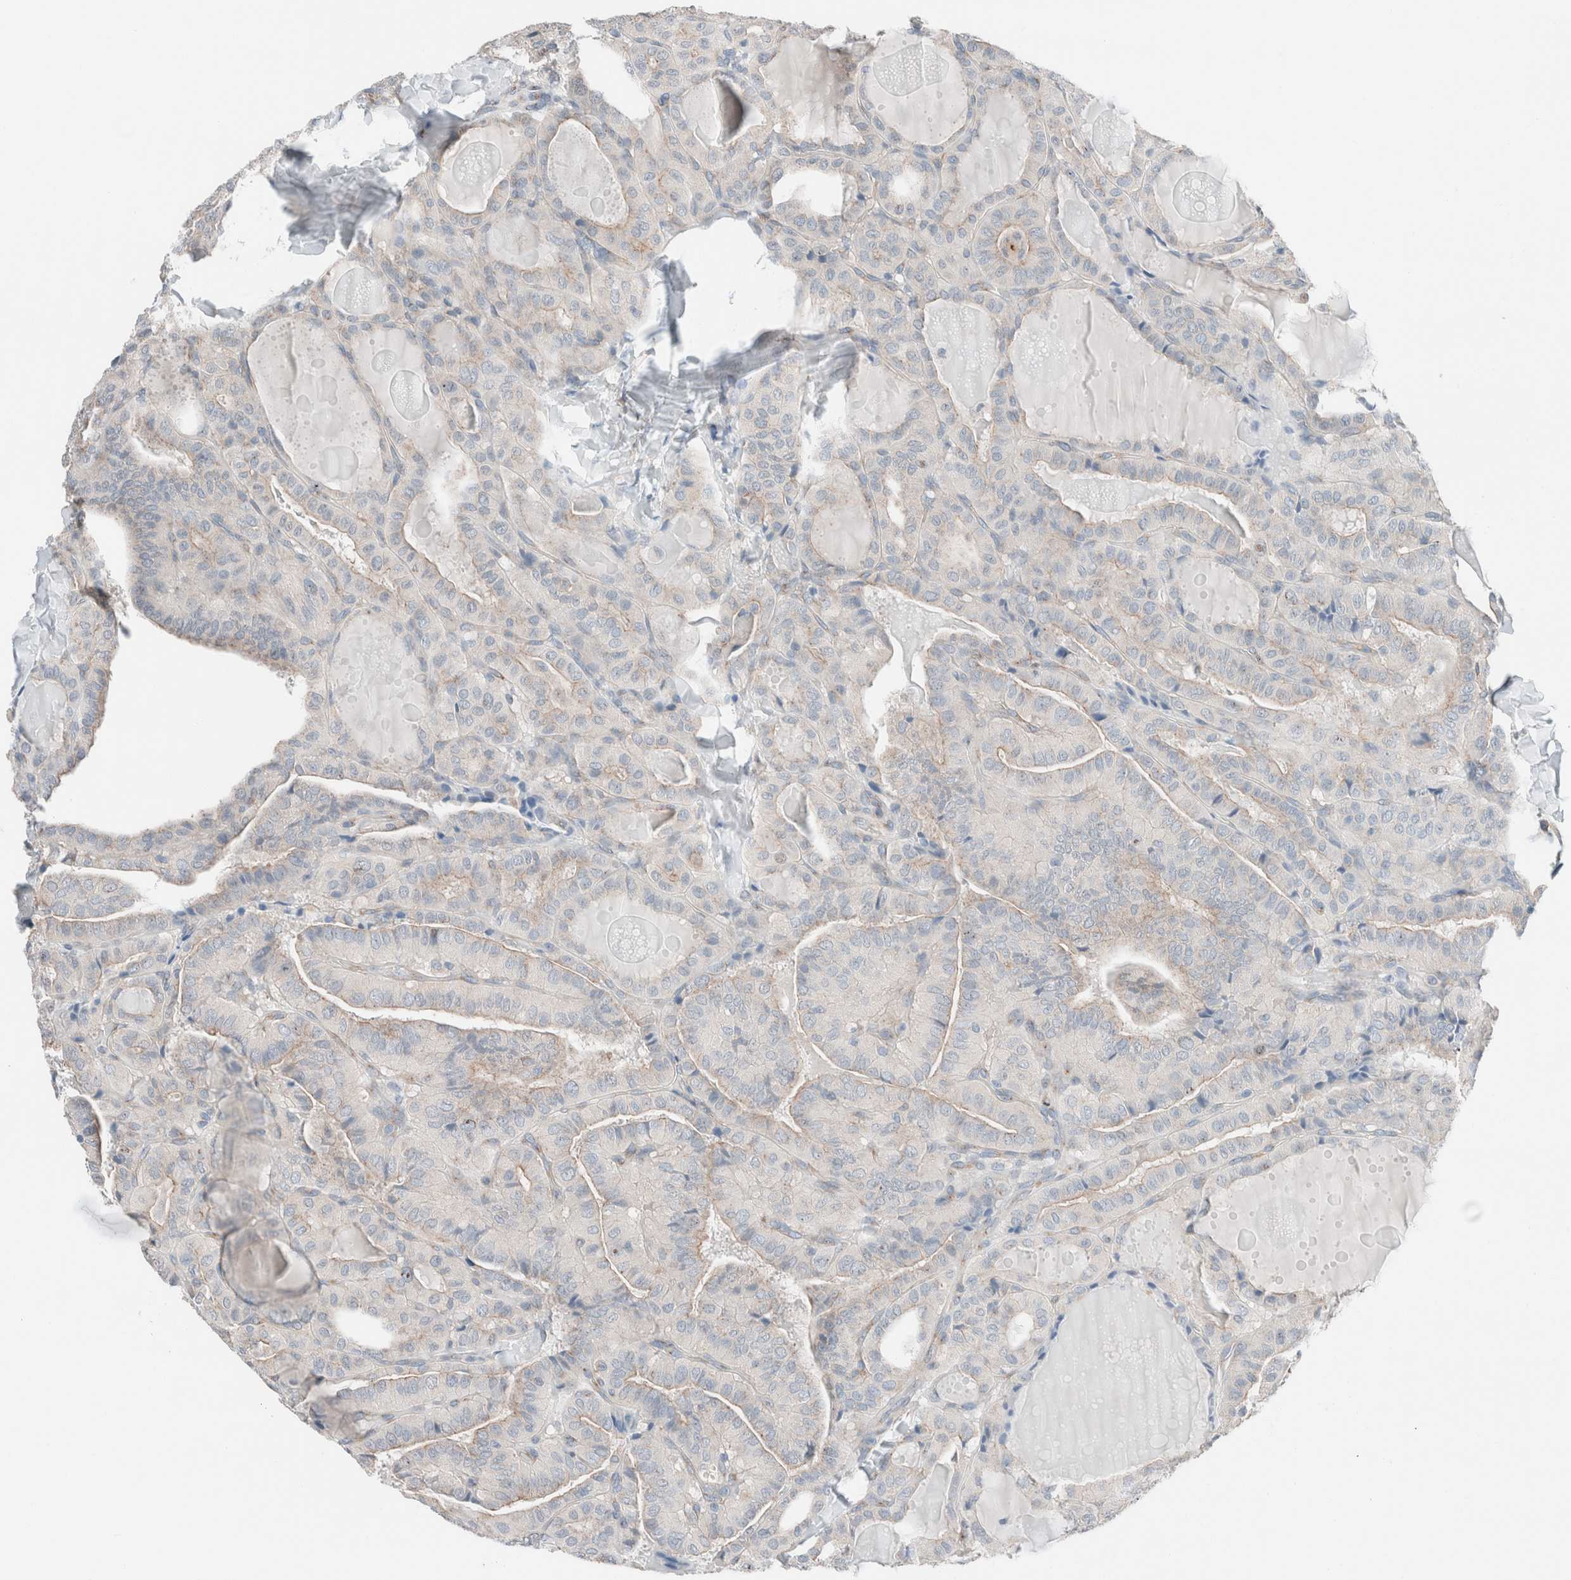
{"staining": {"intensity": "weak", "quantity": "<25%", "location": "cytoplasmic/membranous"}, "tissue": "thyroid cancer", "cell_type": "Tumor cells", "image_type": "cancer", "snomed": [{"axis": "morphology", "description": "Papillary adenocarcinoma, NOS"}, {"axis": "topography", "description": "Thyroid gland"}], "caption": "Immunohistochemistry (IHC) histopathology image of neoplastic tissue: thyroid papillary adenocarcinoma stained with DAB shows no significant protein staining in tumor cells.", "gene": "CASC3", "patient": {"sex": "male", "age": 77}}